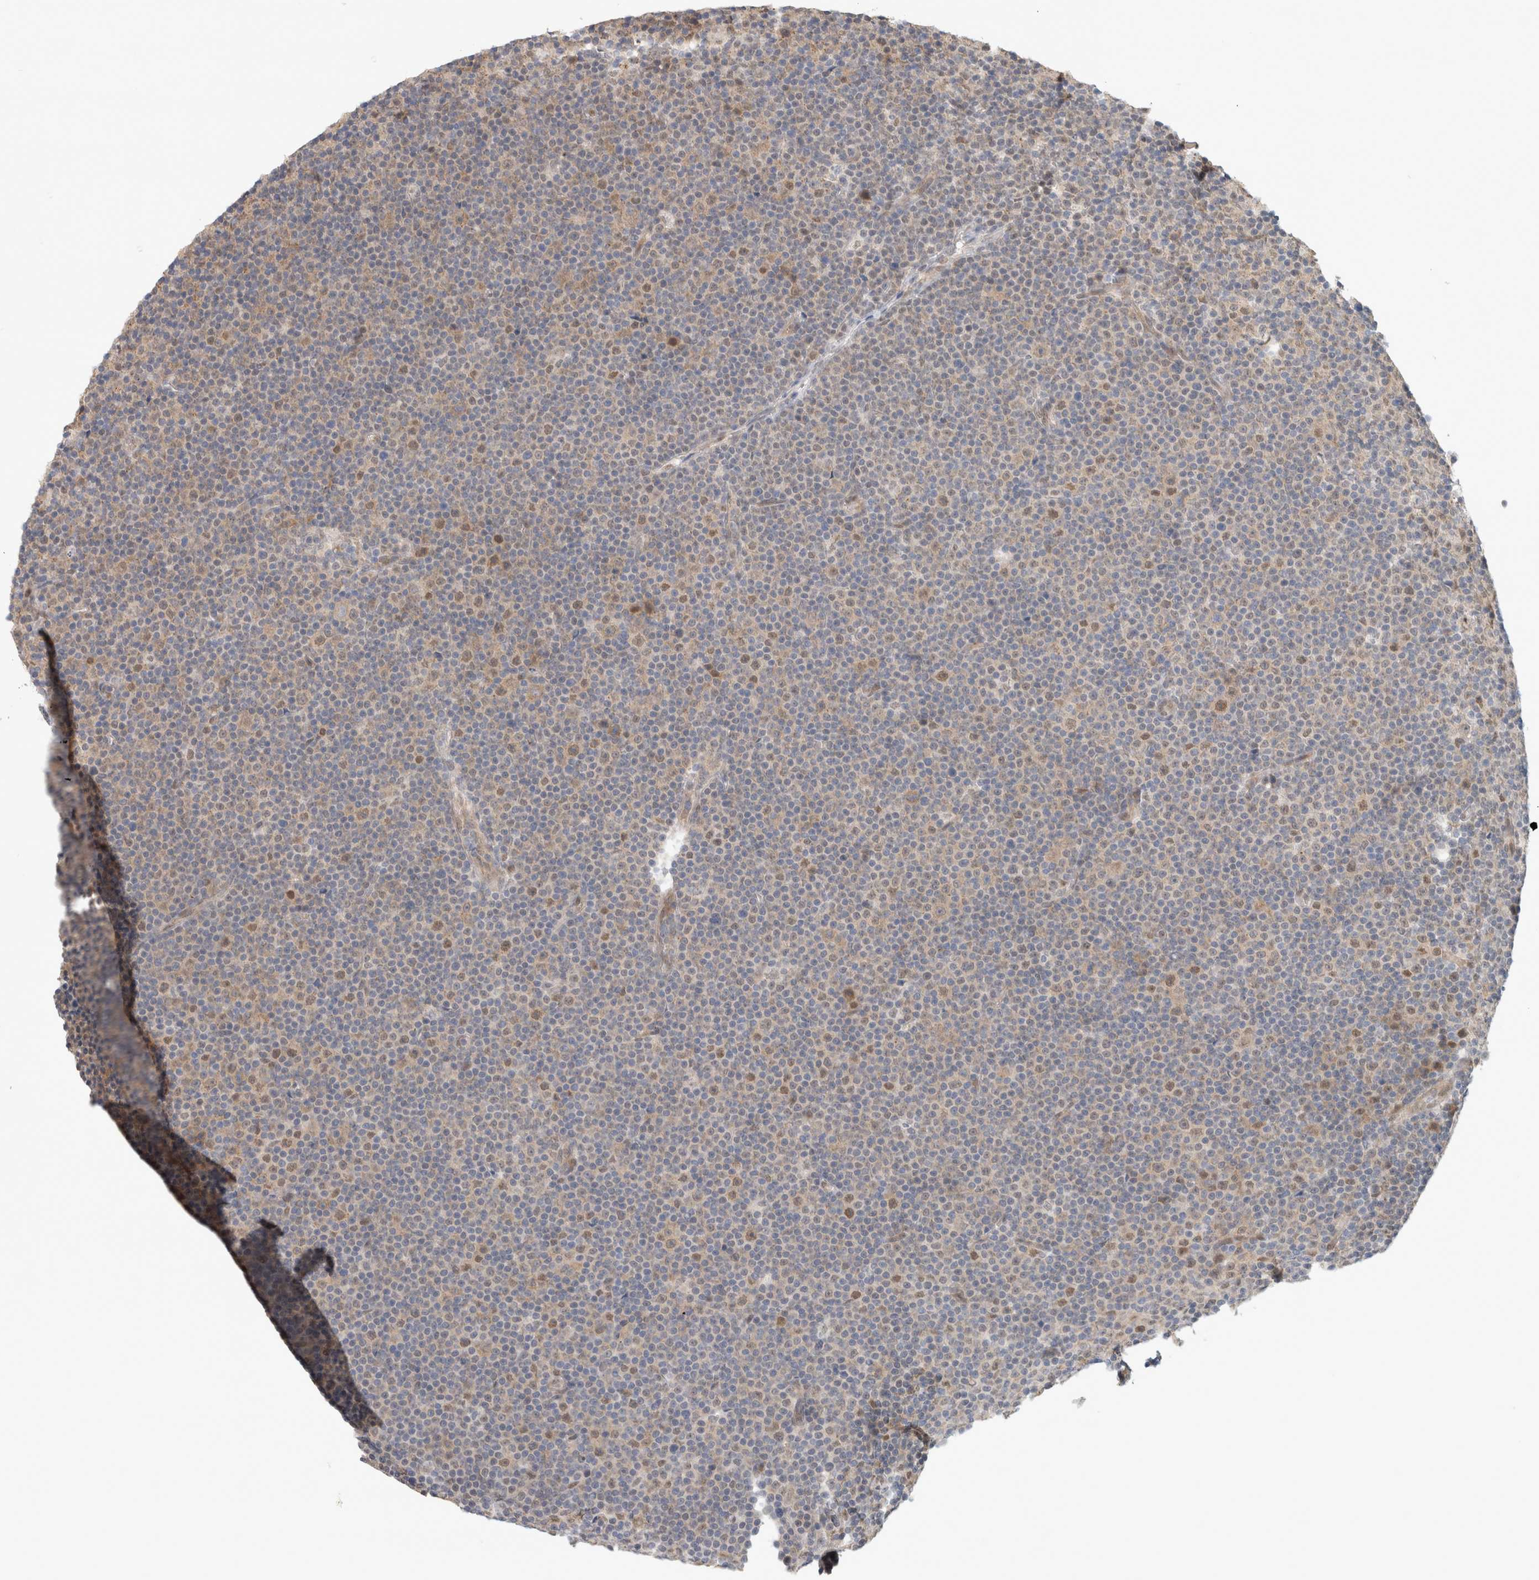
{"staining": {"intensity": "moderate", "quantity": "<25%", "location": "nuclear"}, "tissue": "lymphoma", "cell_type": "Tumor cells", "image_type": "cancer", "snomed": [{"axis": "morphology", "description": "Malignant lymphoma, non-Hodgkin's type, Low grade"}, {"axis": "topography", "description": "Lymph node"}], "caption": "High-magnification brightfield microscopy of malignant lymphoma, non-Hodgkin's type (low-grade) stained with DAB (brown) and counterstained with hematoxylin (blue). tumor cells exhibit moderate nuclear expression is appreciated in about<25% of cells.", "gene": "EIF4G3", "patient": {"sex": "female", "age": 67}}